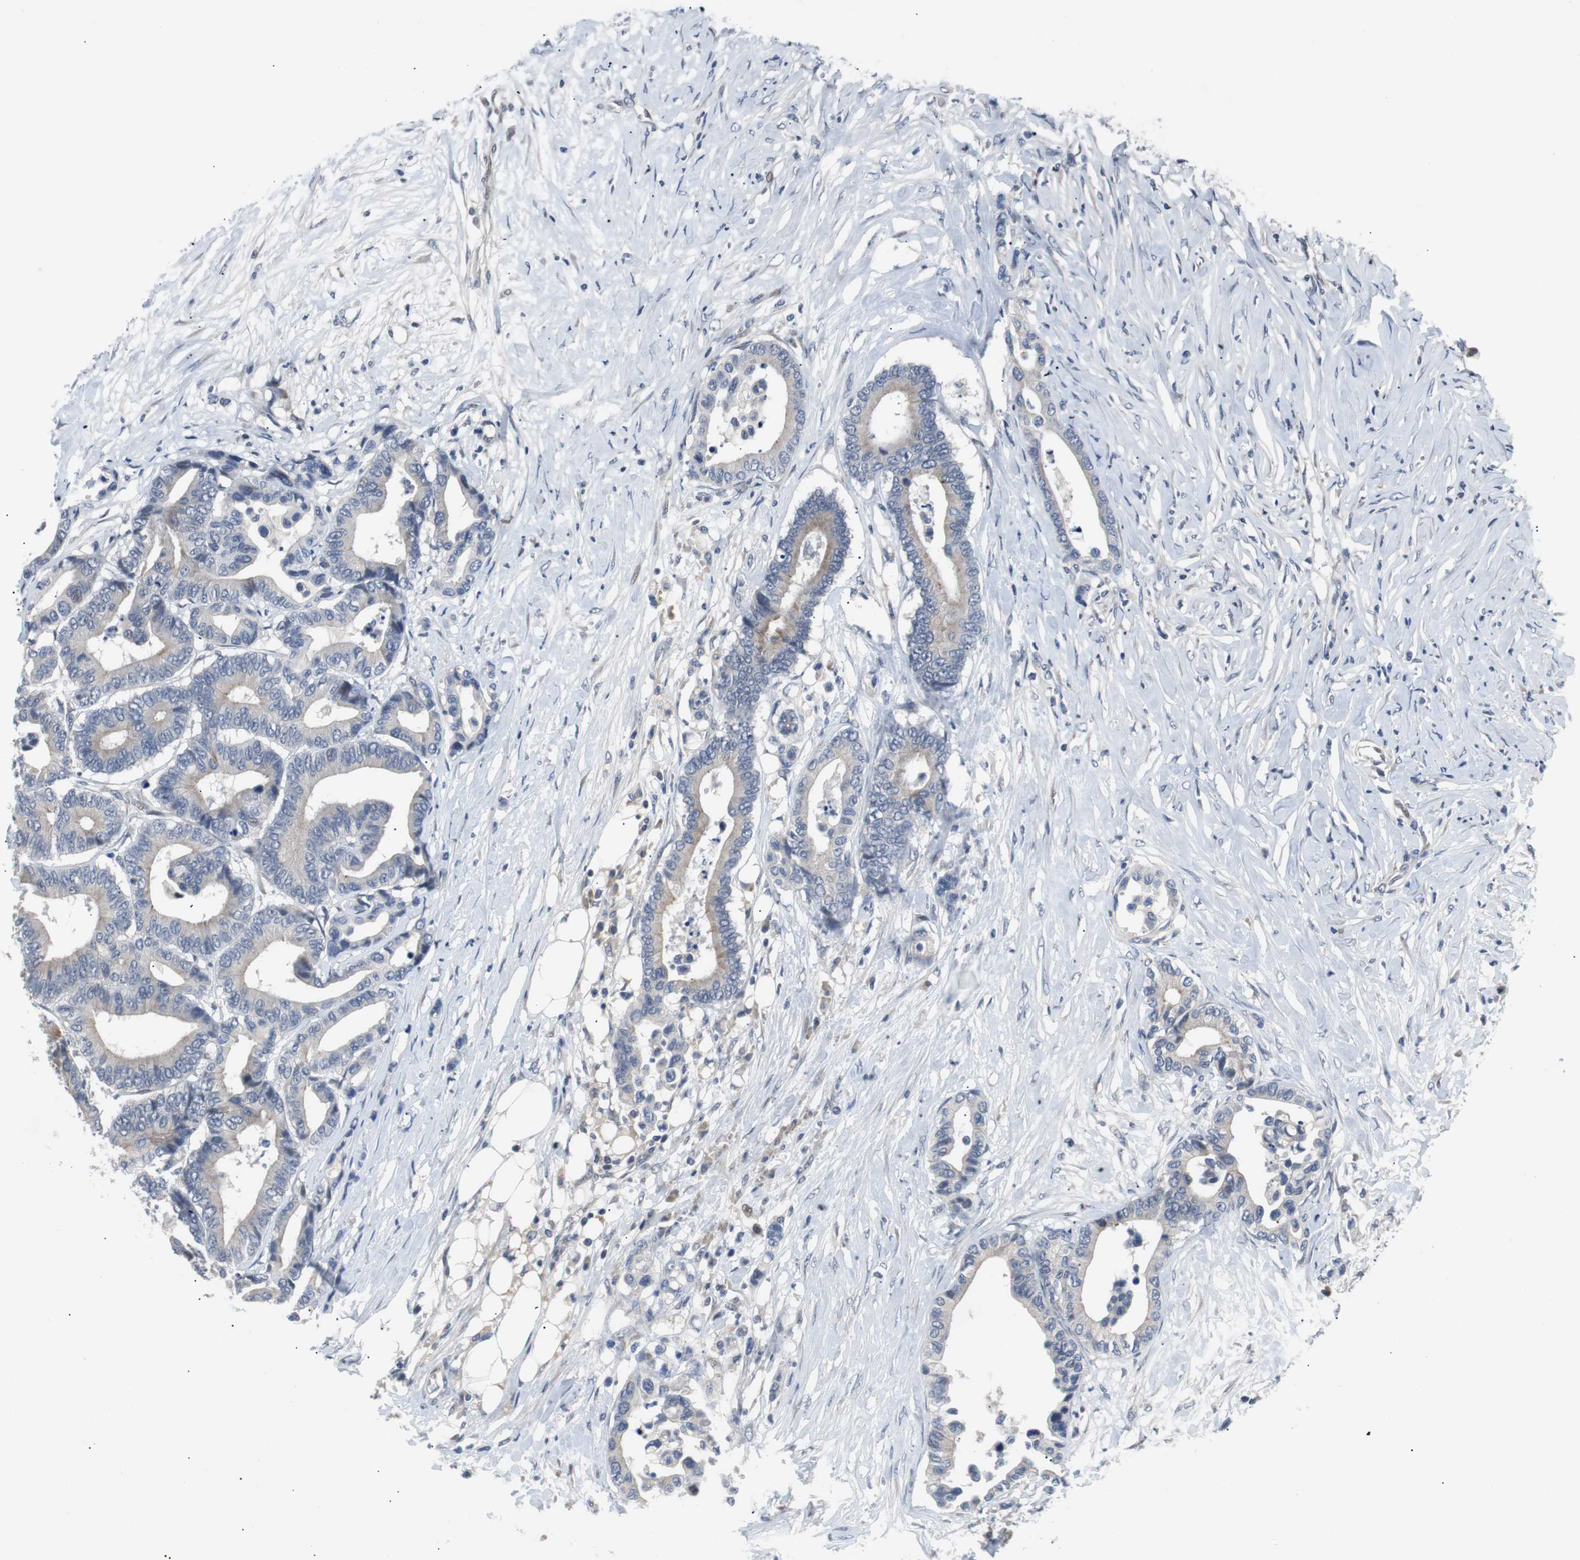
{"staining": {"intensity": "weak", "quantity": "<25%", "location": "cytoplasmic/membranous"}, "tissue": "colorectal cancer", "cell_type": "Tumor cells", "image_type": "cancer", "snomed": [{"axis": "morphology", "description": "Normal tissue, NOS"}, {"axis": "morphology", "description": "Adenocarcinoma, NOS"}, {"axis": "topography", "description": "Colon"}], "caption": "Immunohistochemical staining of adenocarcinoma (colorectal) reveals no significant staining in tumor cells.", "gene": "MAP2K4", "patient": {"sex": "male", "age": 82}}